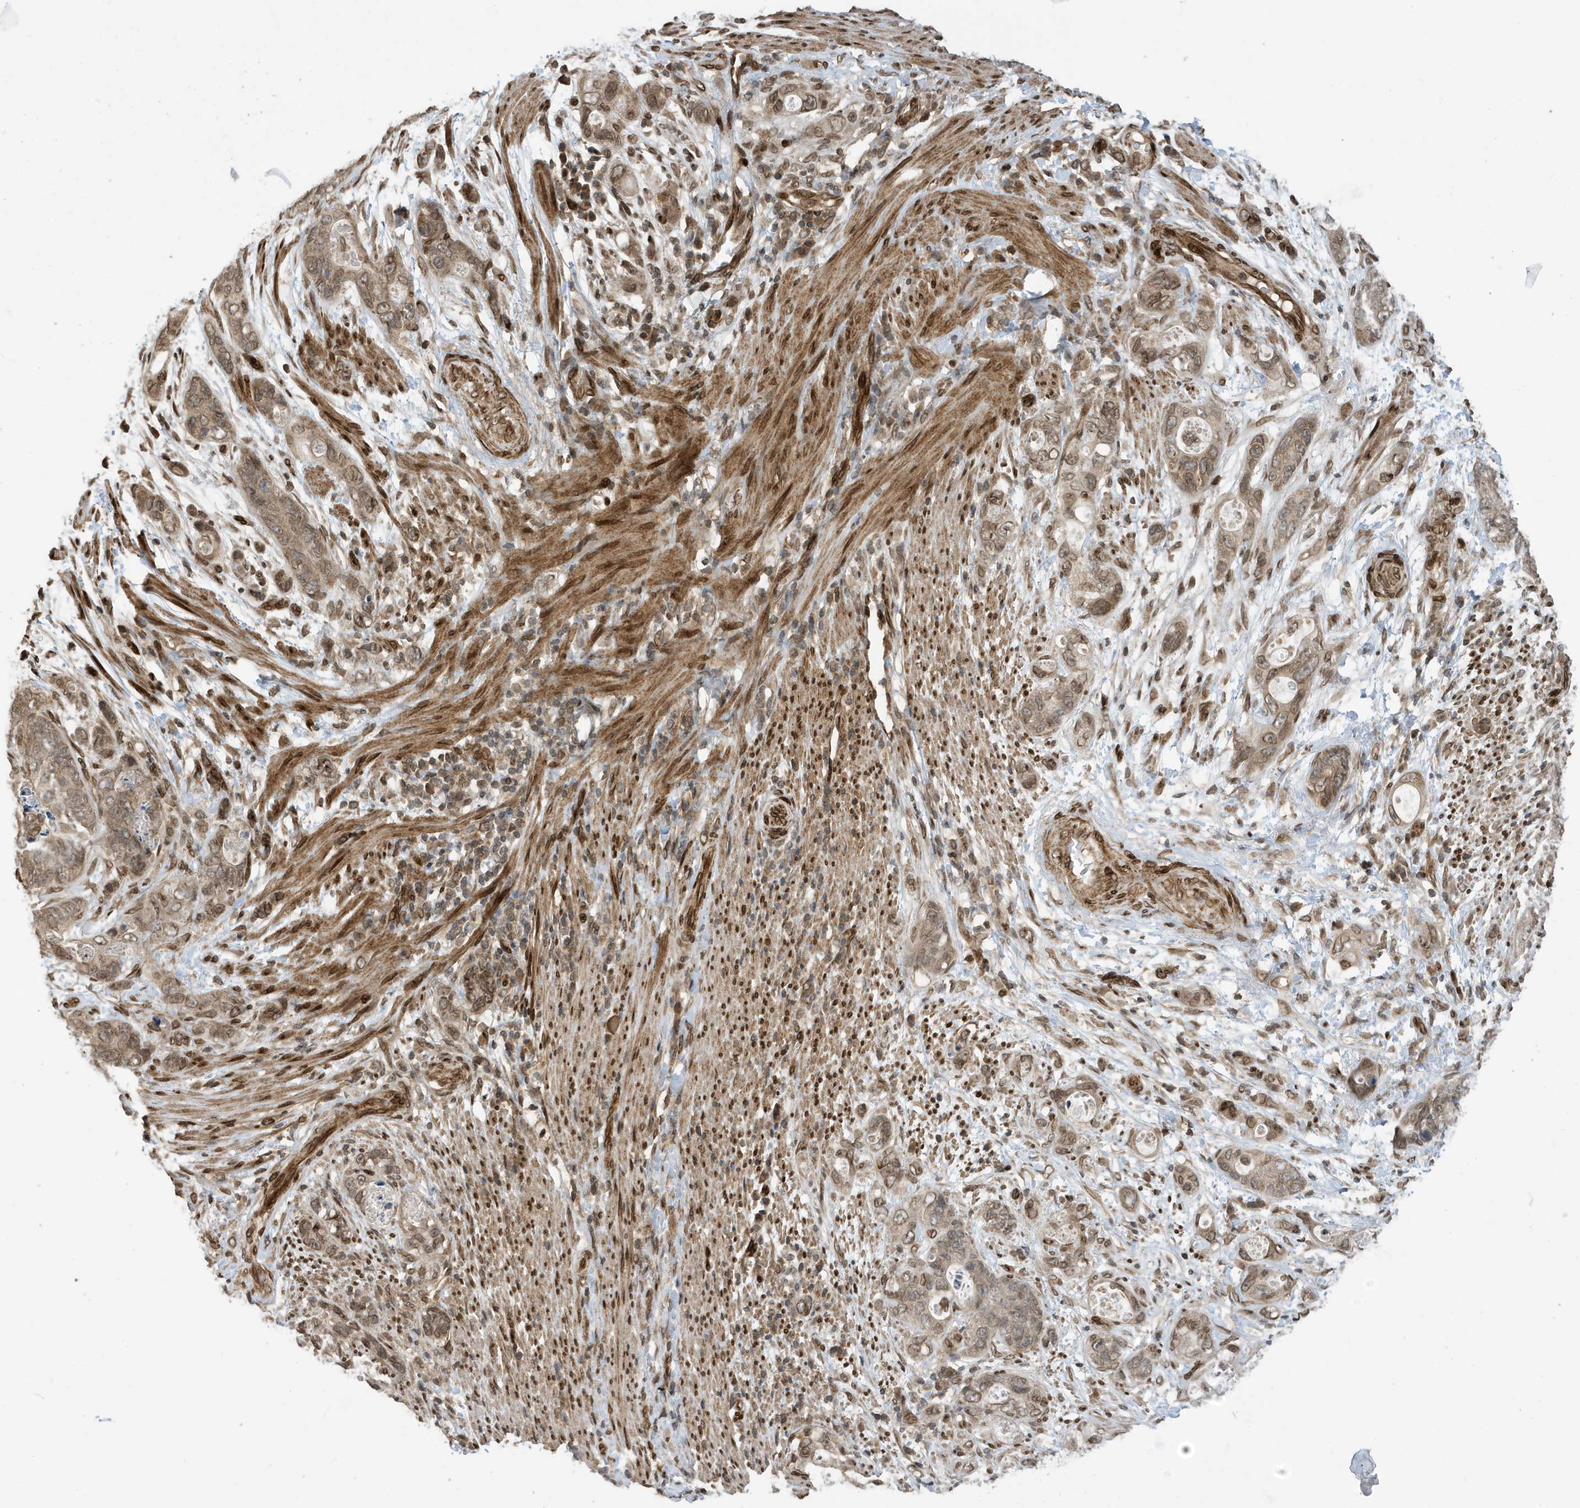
{"staining": {"intensity": "moderate", "quantity": "25%-75%", "location": "cytoplasmic/membranous,nuclear"}, "tissue": "stomach cancer", "cell_type": "Tumor cells", "image_type": "cancer", "snomed": [{"axis": "morphology", "description": "Adenocarcinoma, NOS"}, {"axis": "topography", "description": "Stomach"}], "caption": "Stomach cancer (adenocarcinoma) stained for a protein shows moderate cytoplasmic/membranous and nuclear positivity in tumor cells. Nuclei are stained in blue.", "gene": "DUSP18", "patient": {"sex": "female", "age": 89}}